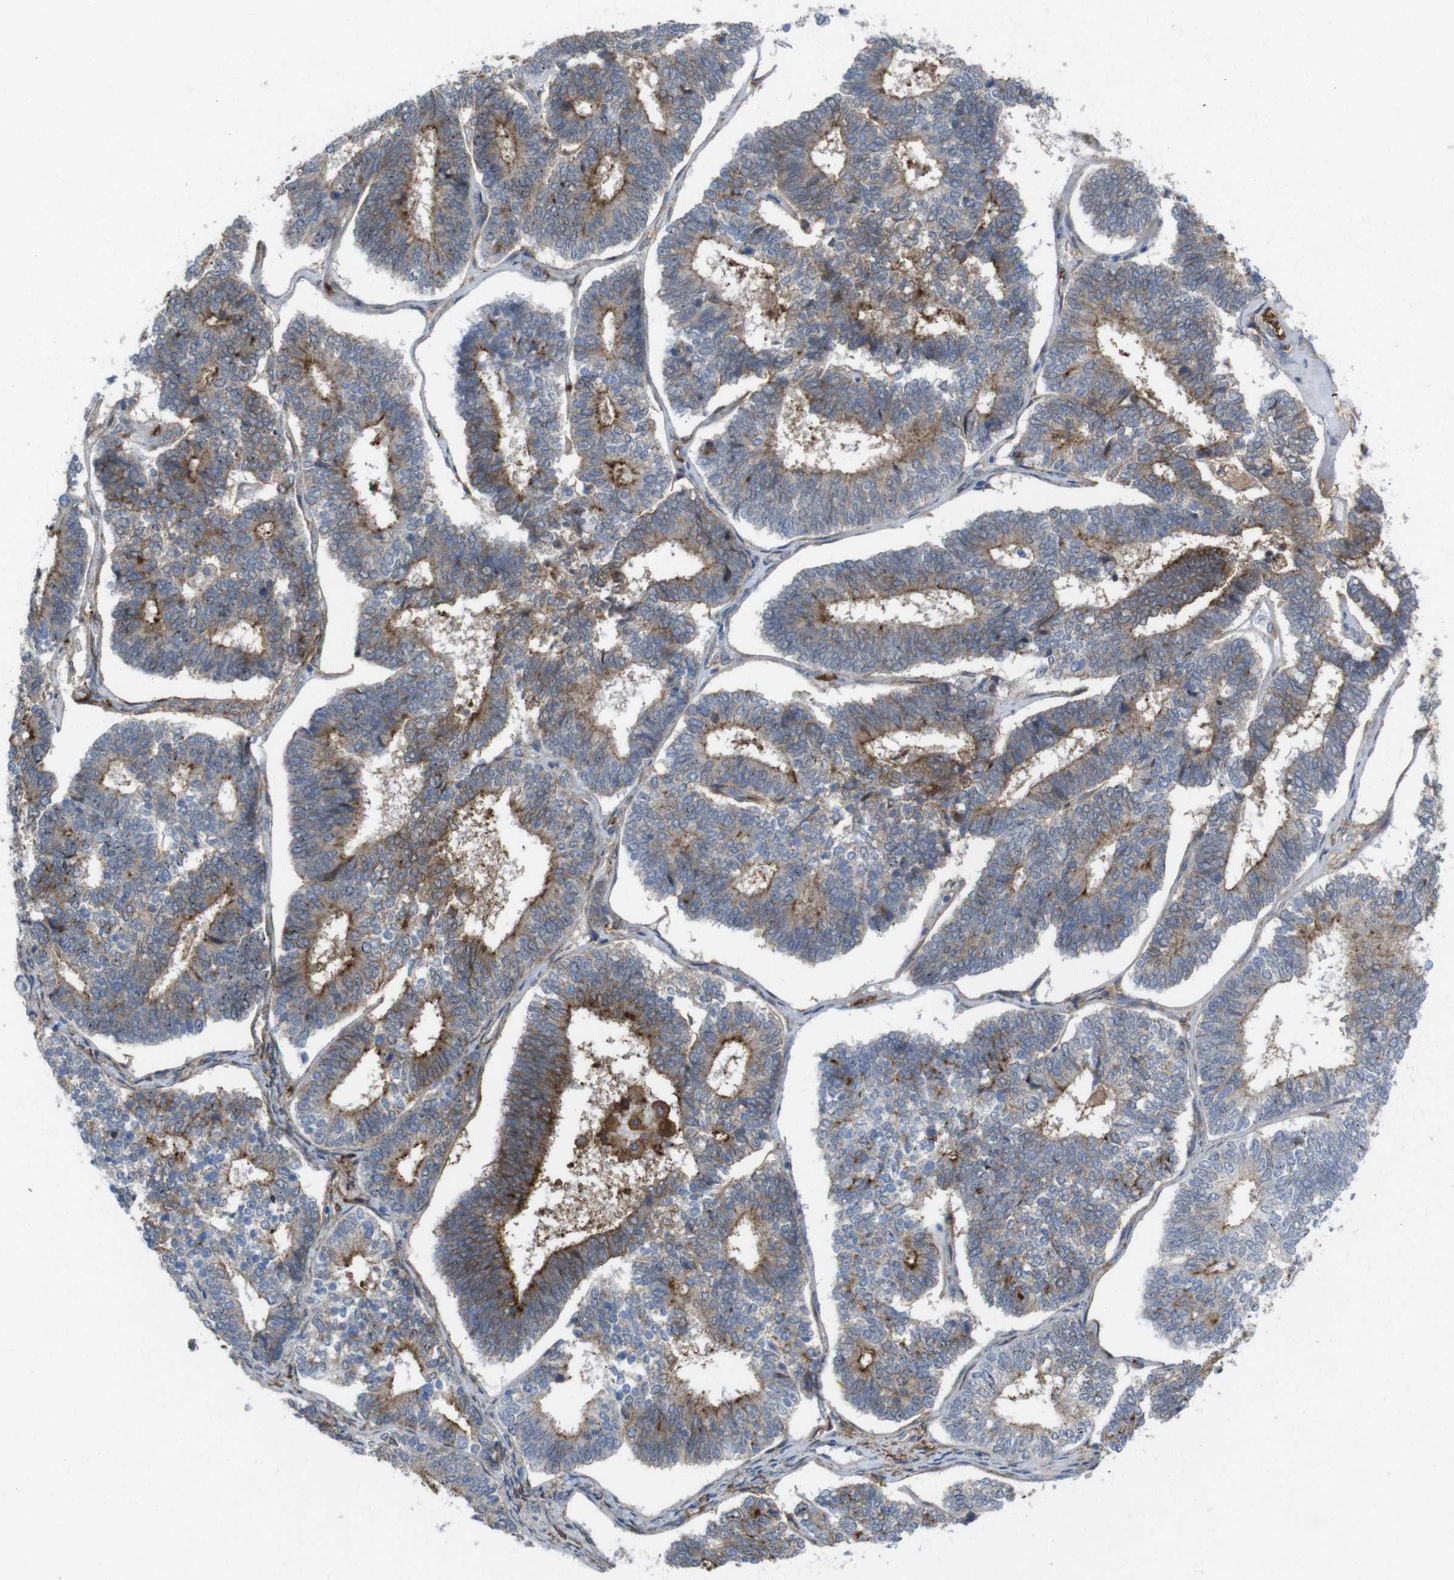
{"staining": {"intensity": "strong", "quantity": "25%-75%", "location": "cytoplasmic/membranous"}, "tissue": "endometrial cancer", "cell_type": "Tumor cells", "image_type": "cancer", "snomed": [{"axis": "morphology", "description": "Adenocarcinoma, NOS"}, {"axis": "topography", "description": "Endometrium"}], "caption": "Immunohistochemistry (IHC) micrograph of neoplastic tissue: human endometrial cancer (adenocarcinoma) stained using immunohistochemistry demonstrates high levels of strong protein expression localized specifically in the cytoplasmic/membranous of tumor cells, appearing as a cytoplasmic/membranous brown color.", "gene": "CYBRD1", "patient": {"sex": "female", "age": 70}}